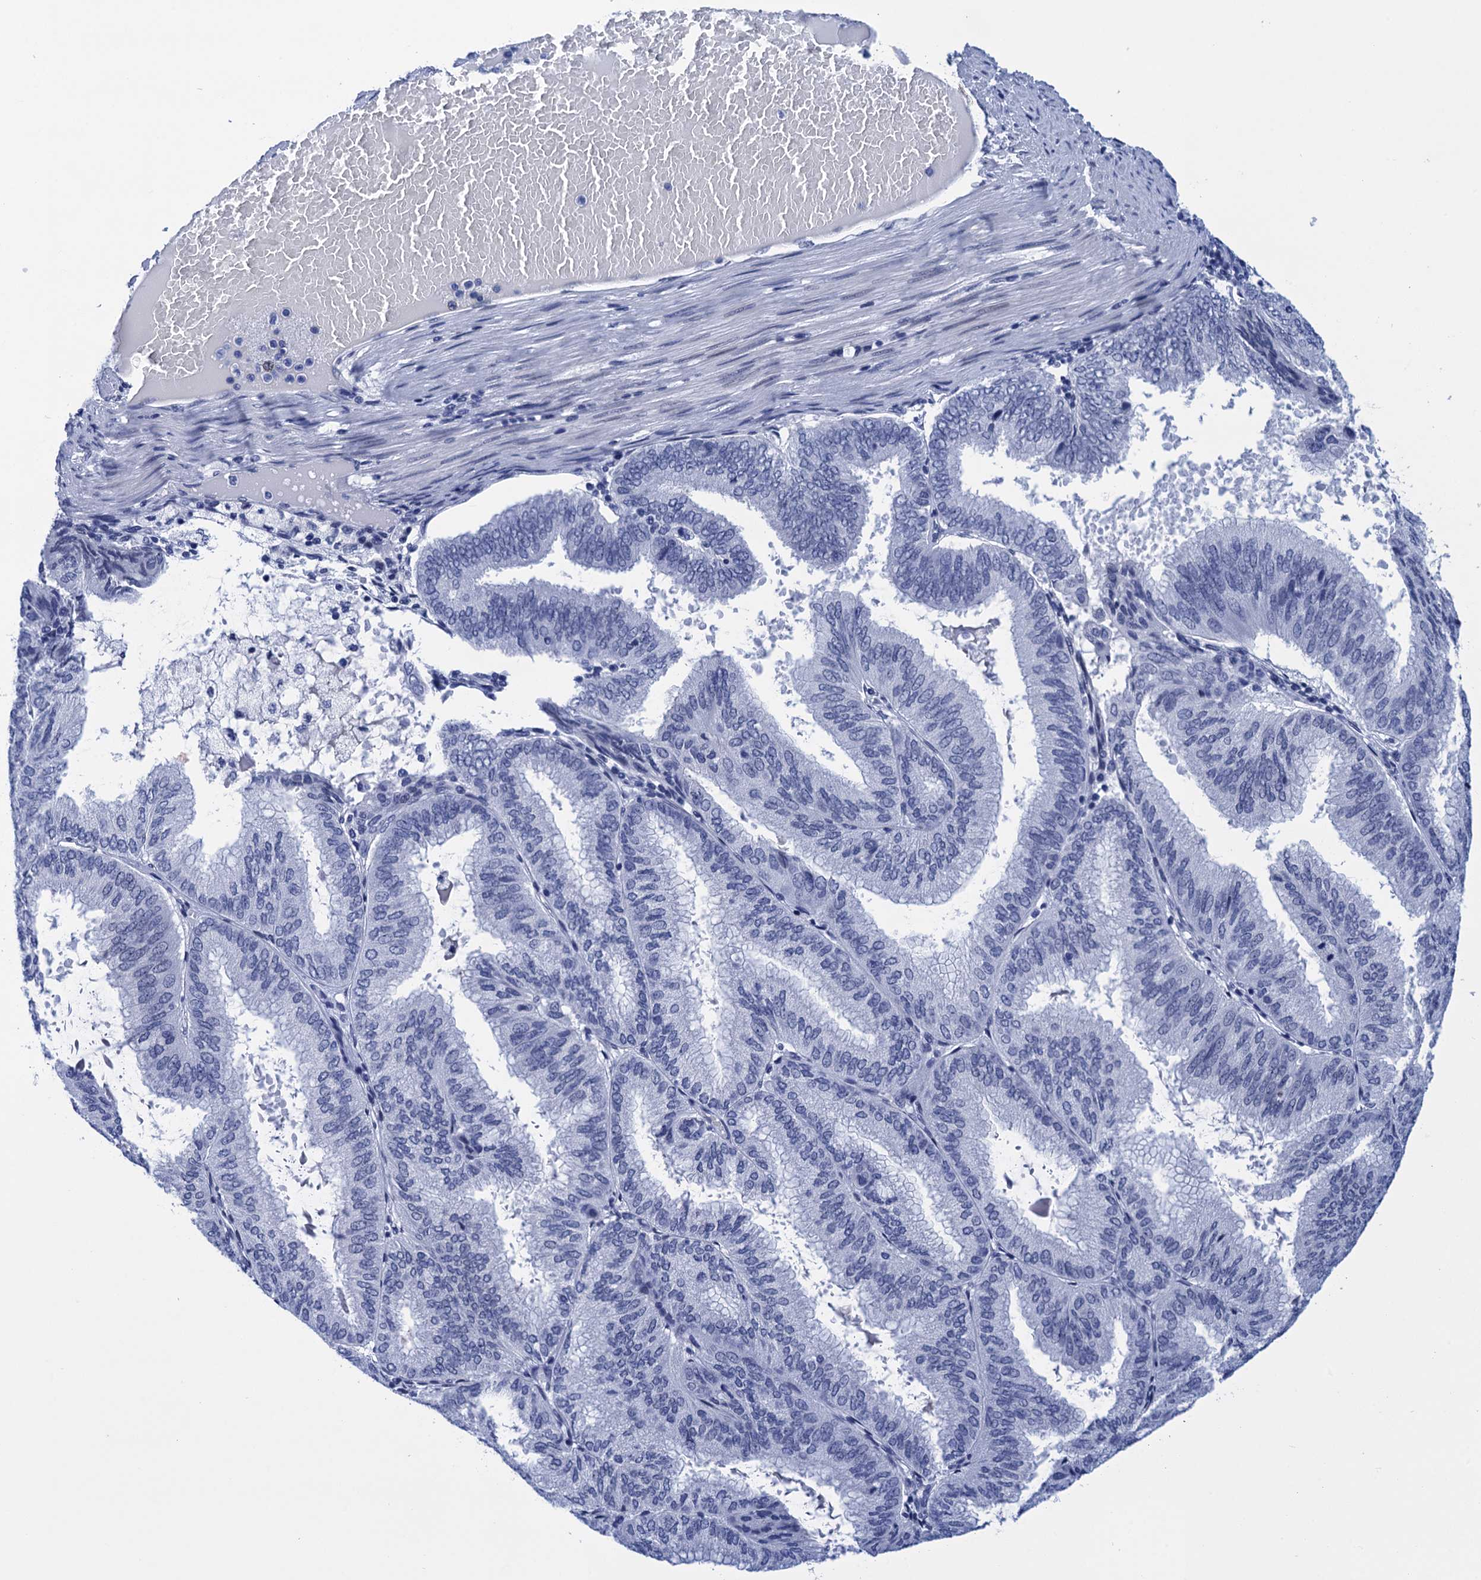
{"staining": {"intensity": "negative", "quantity": "none", "location": "none"}, "tissue": "endometrial cancer", "cell_type": "Tumor cells", "image_type": "cancer", "snomed": [{"axis": "morphology", "description": "Adenocarcinoma, NOS"}, {"axis": "topography", "description": "Endometrium"}], "caption": "This image is of endometrial cancer (adenocarcinoma) stained with IHC to label a protein in brown with the nuclei are counter-stained blue. There is no expression in tumor cells. Brightfield microscopy of immunohistochemistry stained with DAB (brown) and hematoxylin (blue), captured at high magnification.", "gene": "METTL25", "patient": {"sex": "female", "age": 49}}